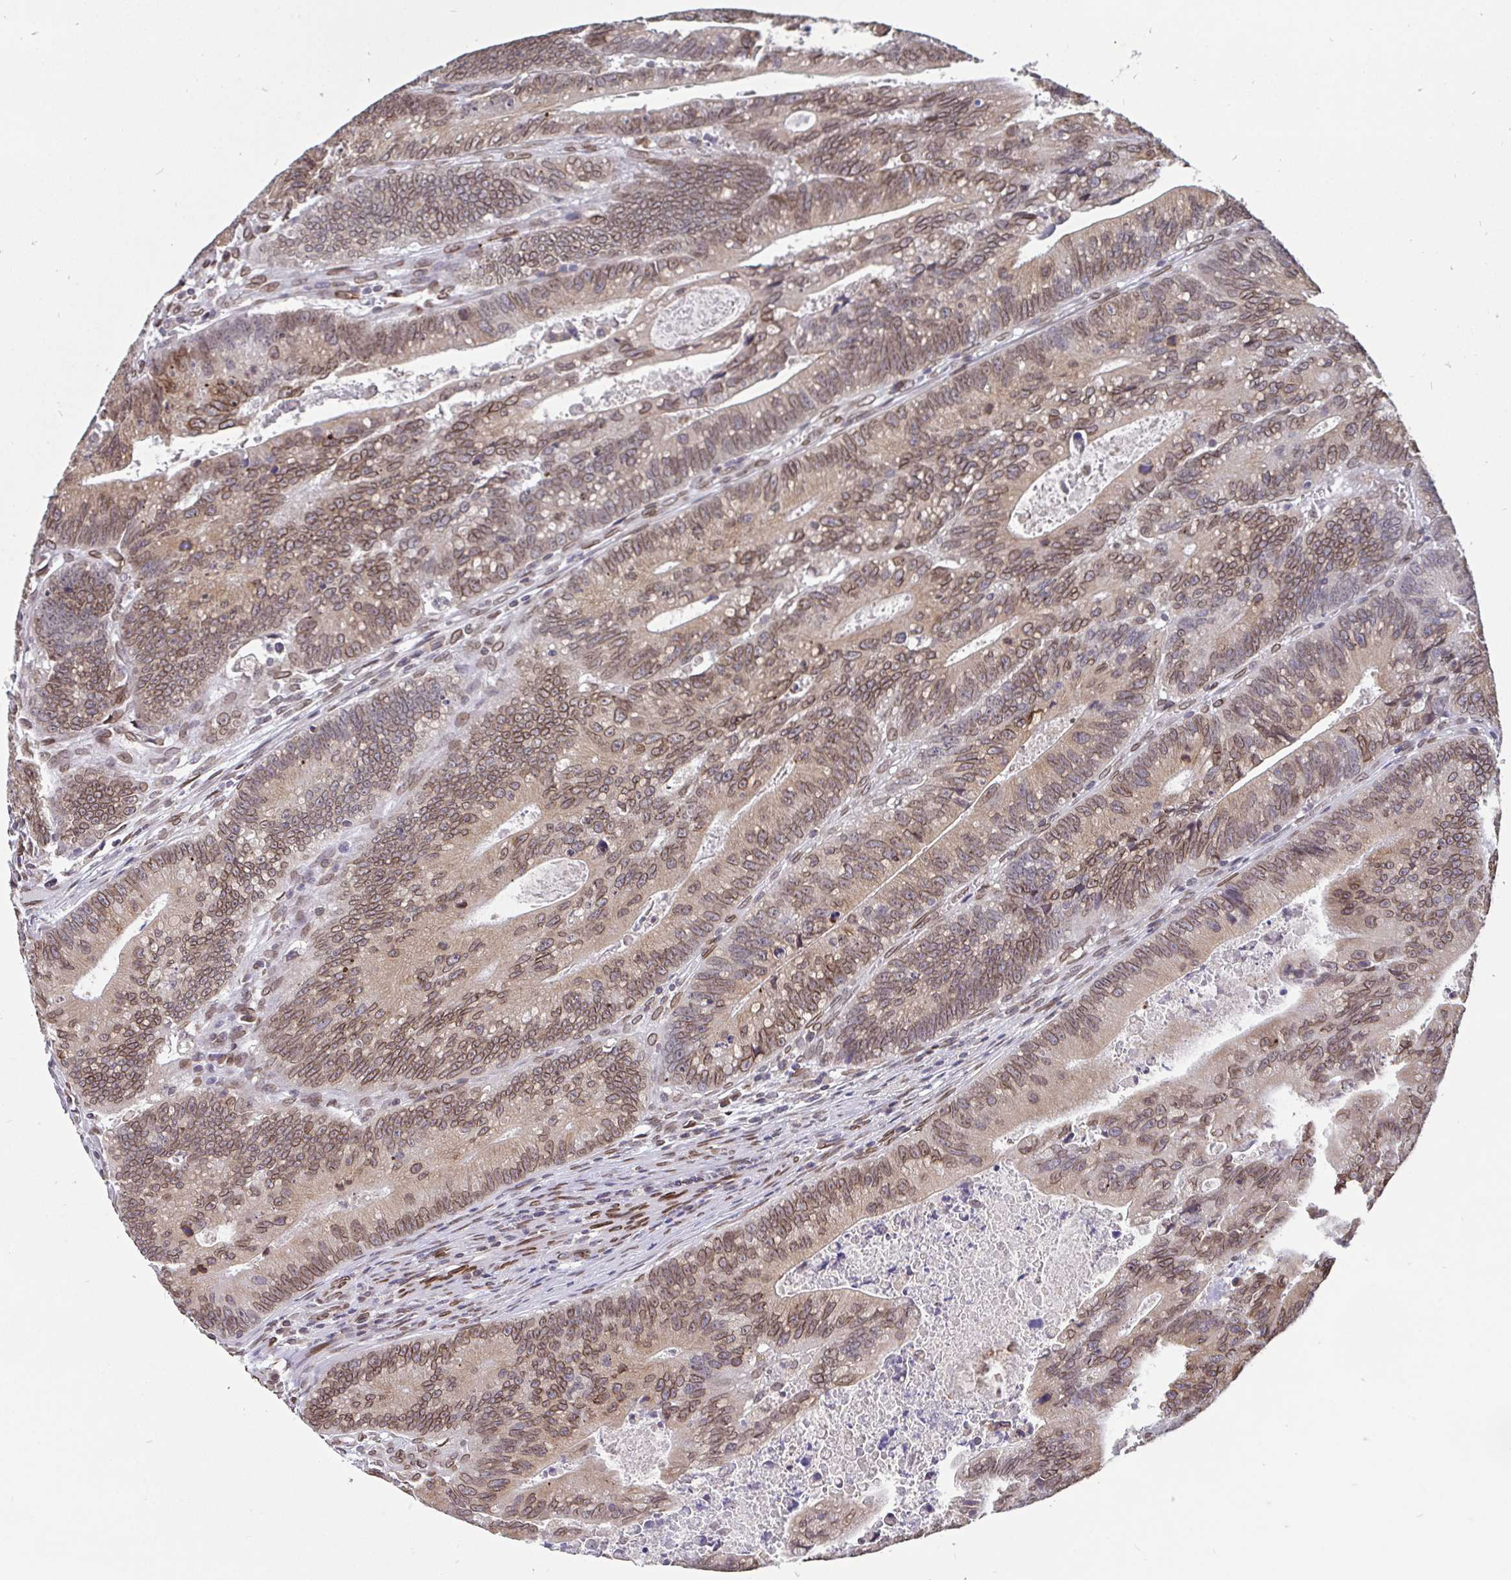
{"staining": {"intensity": "moderate", "quantity": ">75%", "location": "cytoplasmic/membranous,nuclear"}, "tissue": "colorectal cancer", "cell_type": "Tumor cells", "image_type": "cancer", "snomed": [{"axis": "morphology", "description": "Adenocarcinoma, NOS"}, {"axis": "topography", "description": "Rectum"}], "caption": "Brown immunohistochemical staining in colorectal cancer displays moderate cytoplasmic/membranous and nuclear expression in approximately >75% of tumor cells.", "gene": "EMD", "patient": {"sex": "female", "age": 81}}